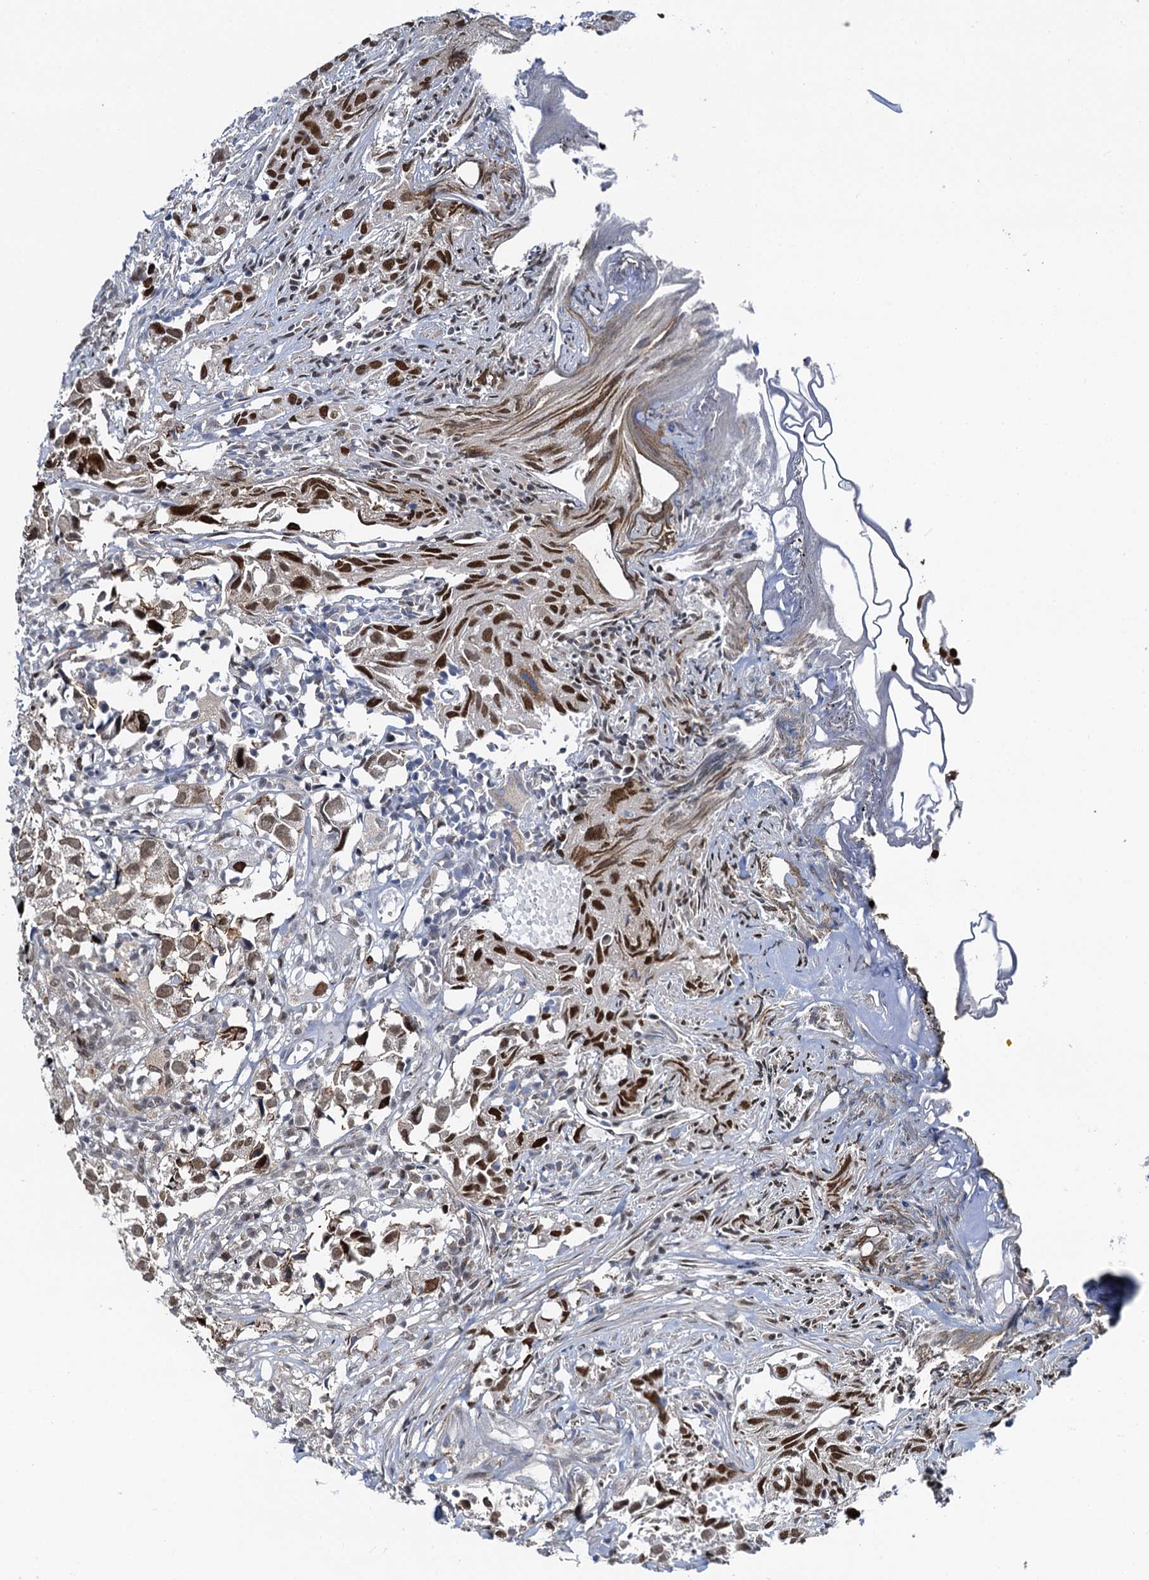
{"staining": {"intensity": "moderate", "quantity": ">75%", "location": "nuclear"}, "tissue": "urothelial cancer", "cell_type": "Tumor cells", "image_type": "cancer", "snomed": [{"axis": "morphology", "description": "Urothelial carcinoma, High grade"}, {"axis": "topography", "description": "Urinary bladder"}], "caption": "An IHC photomicrograph of tumor tissue is shown. Protein staining in brown shows moderate nuclear positivity in urothelial cancer within tumor cells. (DAB = brown stain, brightfield microscopy at high magnification).", "gene": "RUFY2", "patient": {"sex": "female", "age": 75}}